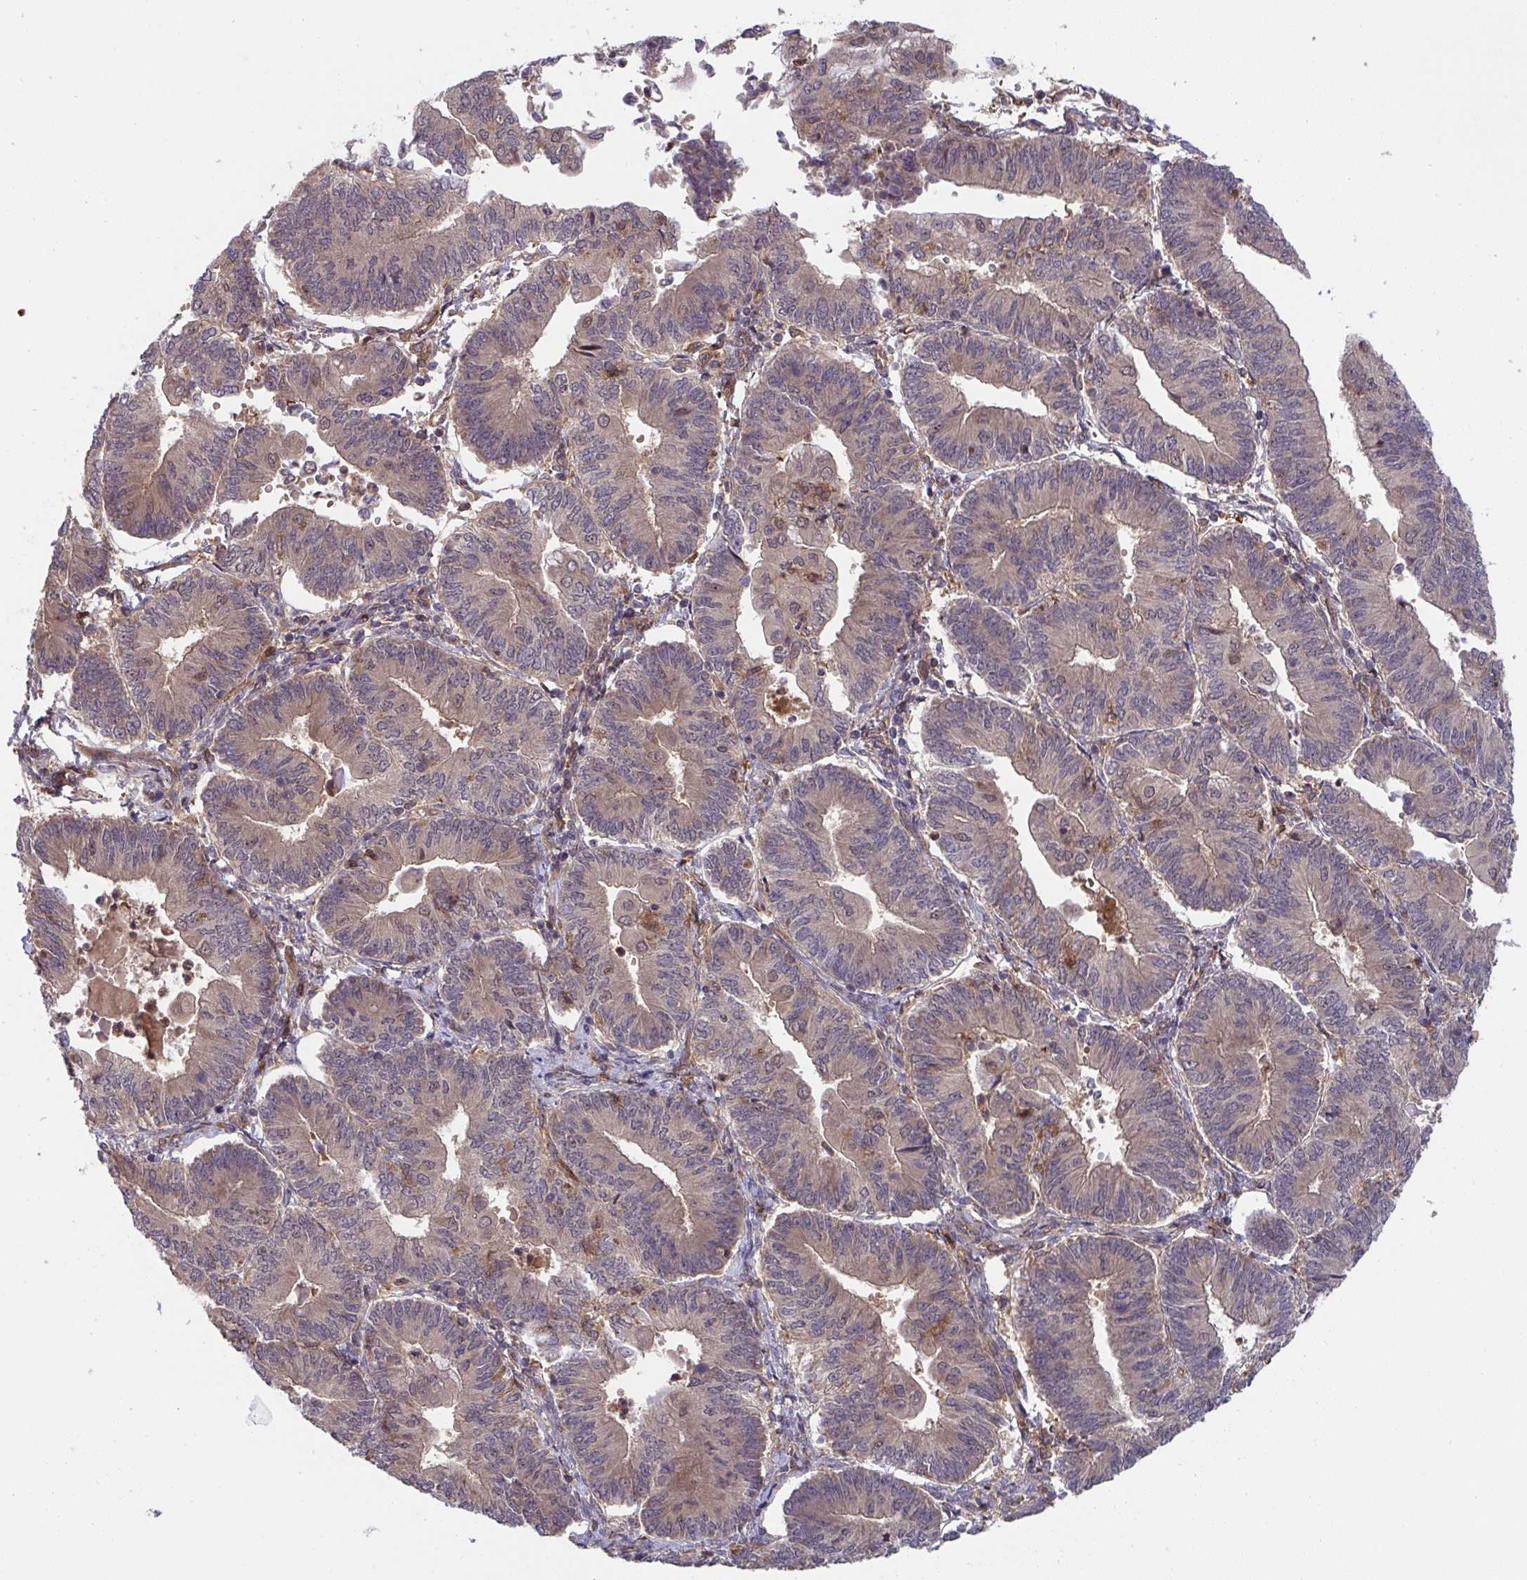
{"staining": {"intensity": "weak", "quantity": "<25%", "location": "cytoplasmic/membranous,nuclear"}, "tissue": "endometrial cancer", "cell_type": "Tumor cells", "image_type": "cancer", "snomed": [{"axis": "morphology", "description": "Adenocarcinoma, NOS"}, {"axis": "topography", "description": "Endometrium"}], "caption": "This image is of endometrial cancer (adenocarcinoma) stained with immunohistochemistry (IHC) to label a protein in brown with the nuclei are counter-stained blue. There is no expression in tumor cells.", "gene": "TIGAR", "patient": {"sex": "female", "age": 65}}